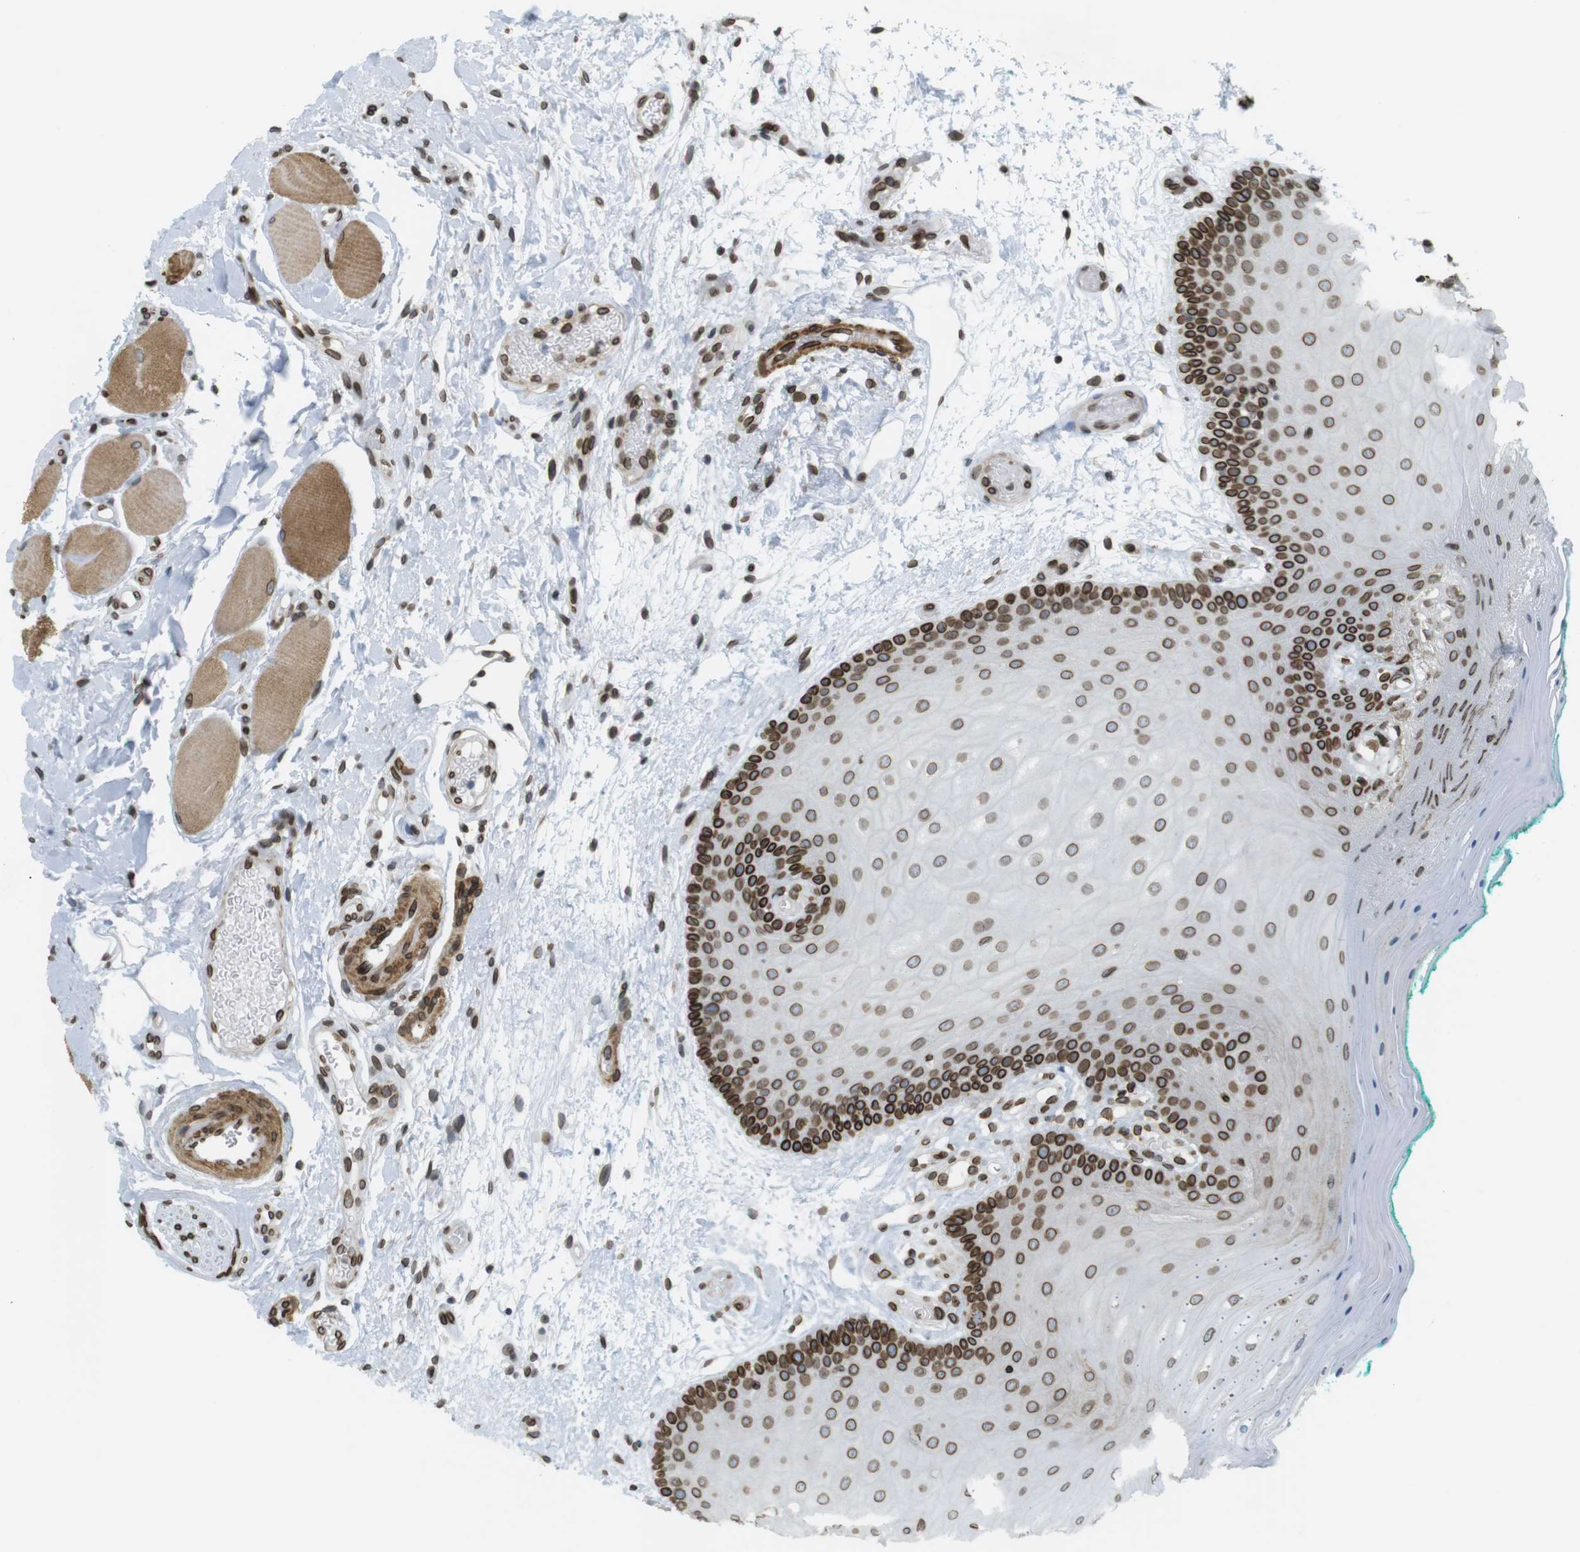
{"staining": {"intensity": "strong", "quantity": "25%-75%", "location": "cytoplasmic/membranous,nuclear"}, "tissue": "oral mucosa", "cell_type": "Squamous epithelial cells", "image_type": "normal", "snomed": [{"axis": "morphology", "description": "Normal tissue, NOS"}, {"axis": "topography", "description": "Skeletal muscle"}, {"axis": "topography", "description": "Oral tissue"}], "caption": "This micrograph shows immunohistochemistry staining of benign human oral mucosa, with high strong cytoplasmic/membranous,nuclear expression in approximately 25%-75% of squamous epithelial cells.", "gene": "ARL6IP6", "patient": {"sex": "male", "age": 58}}